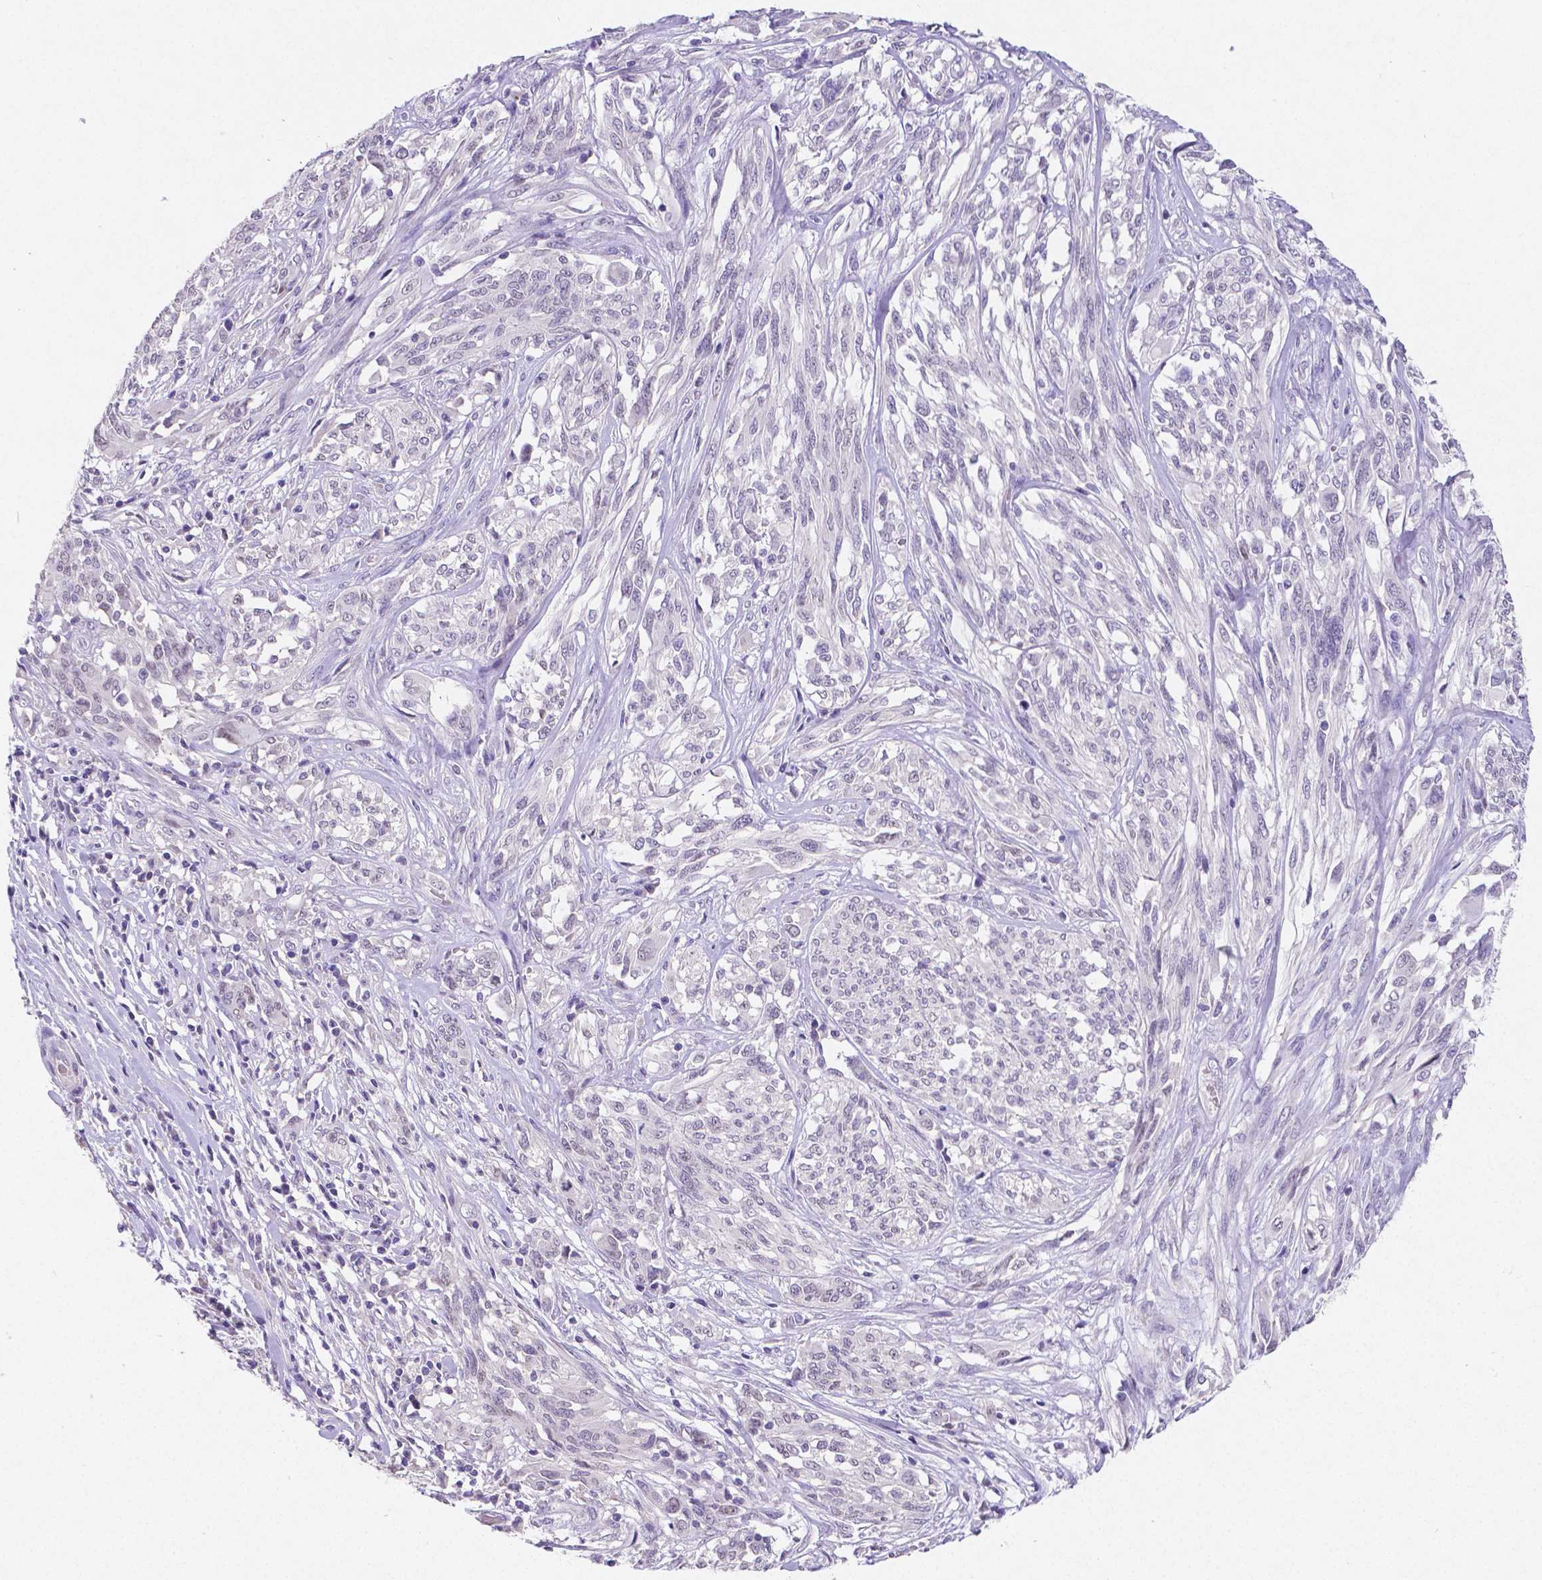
{"staining": {"intensity": "negative", "quantity": "none", "location": "none"}, "tissue": "melanoma", "cell_type": "Tumor cells", "image_type": "cancer", "snomed": [{"axis": "morphology", "description": "Malignant melanoma, NOS"}, {"axis": "topography", "description": "Skin"}], "caption": "Tumor cells are negative for protein expression in human malignant melanoma. (DAB (3,3'-diaminobenzidine) immunohistochemistry (IHC) visualized using brightfield microscopy, high magnification).", "gene": "SATB2", "patient": {"sex": "female", "age": 91}}